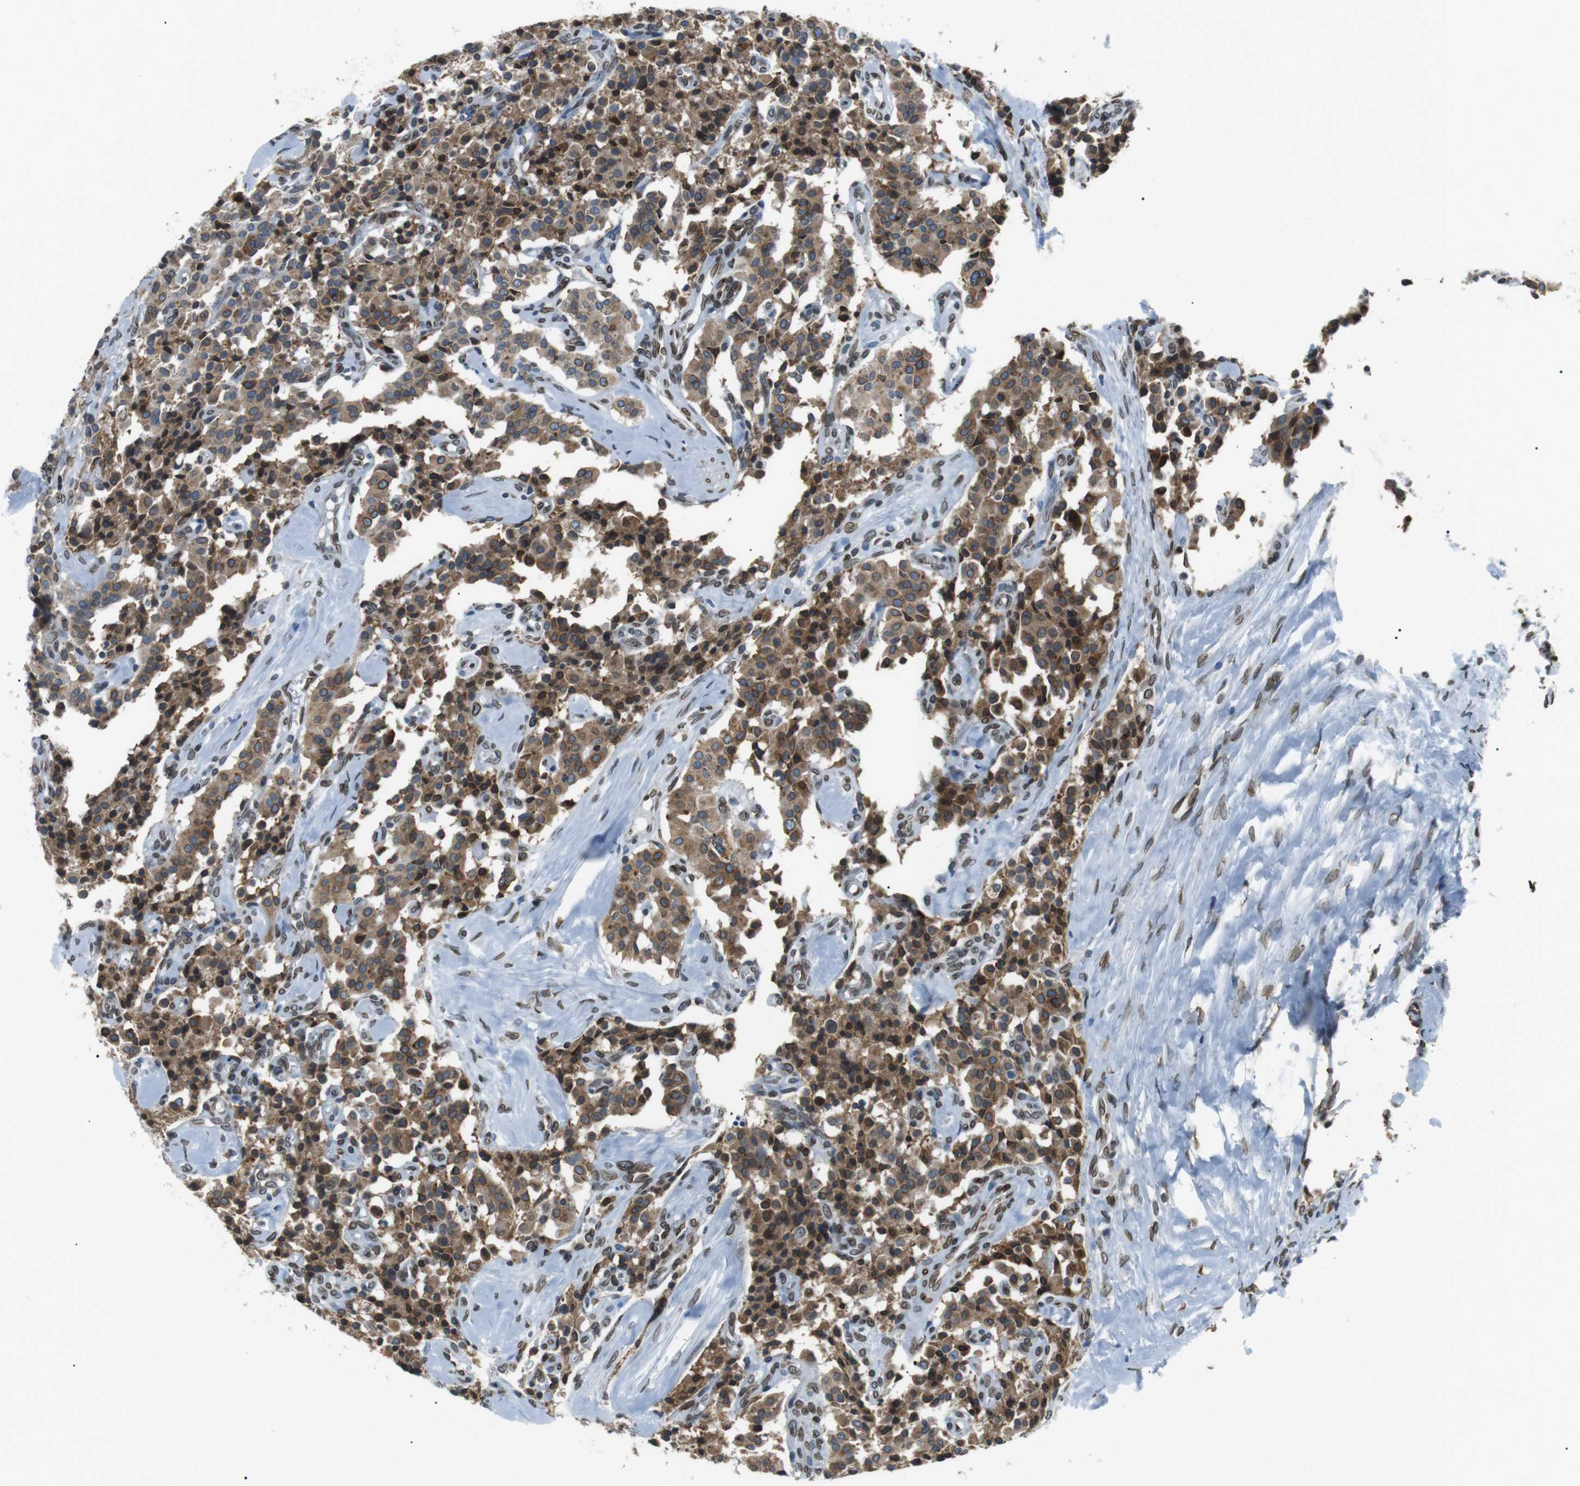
{"staining": {"intensity": "moderate", "quantity": ">75%", "location": "cytoplasmic/membranous,nuclear"}, "tissue": "carcinoid", "cell_type": "Tumor cells", "image_type": "cancer", "snomed": [{"axis": "morphology", "description": "Carcinoid, malignant, NOS"}, {"axis": "topography", "description": "Lung"}], "caption": "Carcinoid stained for a protein displays moderate cytoplasmic/membranous and nuclear positivity in tumor cells. (DAB (3,3'-diaminobenzidine) IHC with brightfield microscopy, high magnification).", "gene": "TMX4", "patient": {"sex": "male", "age": 30}}